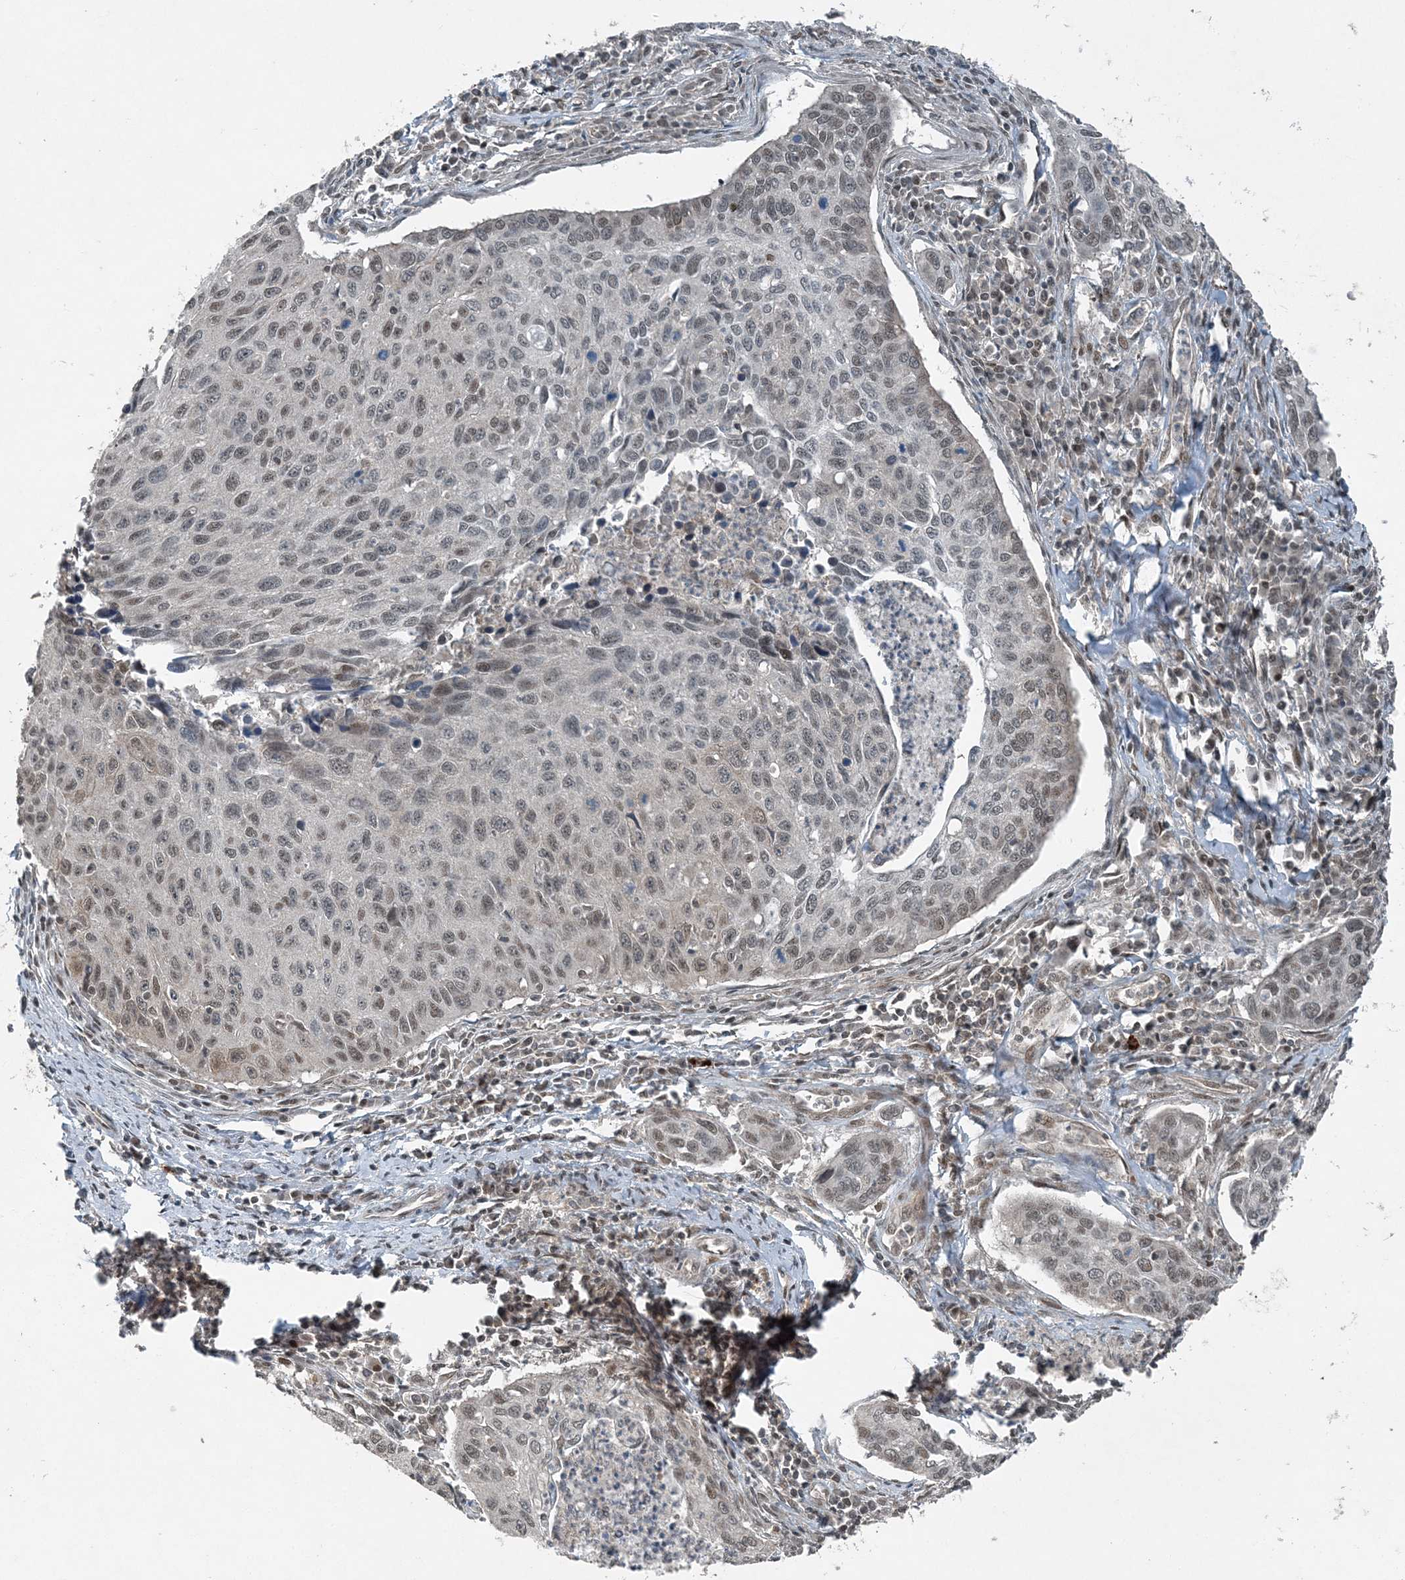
{"staining": {"intensity": "moderate", "quantity": "25%-75%", "location": "cytoplasmic/membranous,nuclear"}, "tissue": "cervical cancer", "cell_type": "Tumor cells", "image_type": "cancer", "snomed": [{"axis": "morphology", "description": "Squamous cell carcinoma, NOS"}, {"axis": "topography", "description": "Cervix"}], "caption": "A brown stain labels moderate cytoplasmic/membranous and nuclear expression of a protein in squamous cell carcinoma (cervical) tumor cells.", "gene": "COPS7B", "patient": {"sex": "female", "age": 53}}